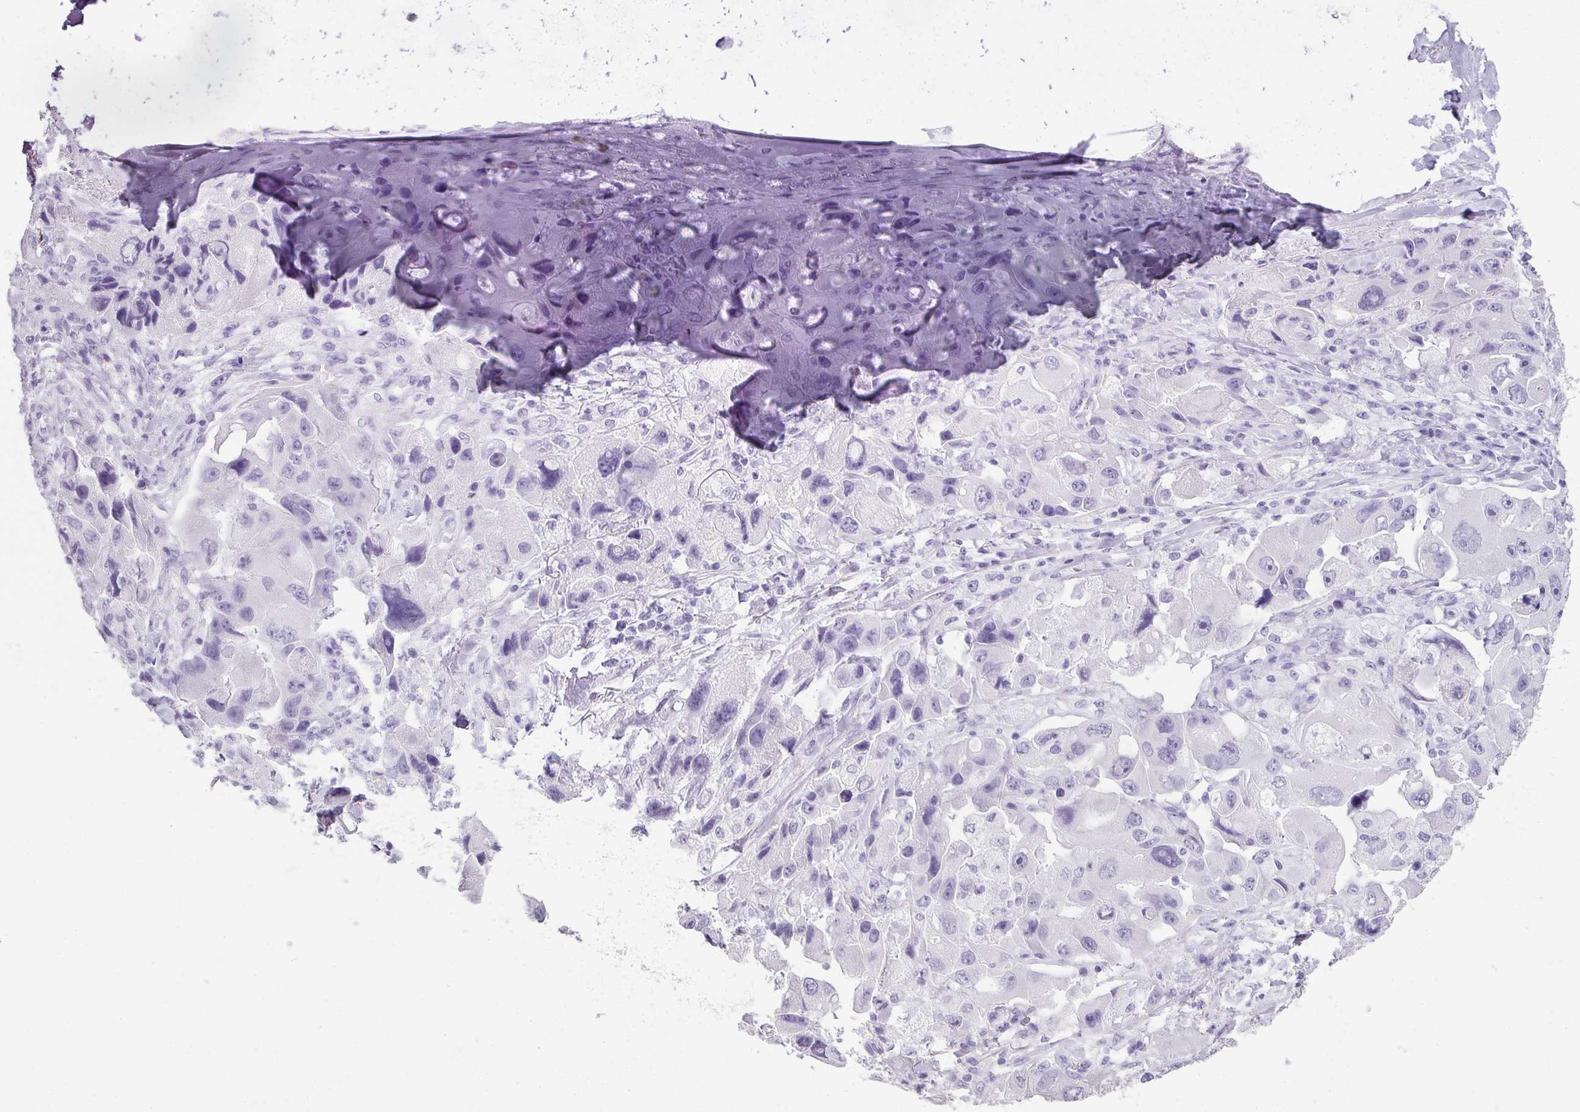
{"staining": {"intensity": "negative", "quantity": "none", "location": "none"}, "tissue": "lung cancer", "cell_type": "Tumor cells", "image_type": "cancer", "snomed": [{"axis": "morphology", "description": "Adenocarcinoma, NOS"}, {"axis": "topography", "description": "Lung"}], "caption": "Adenocarcinoma (lung) was stained to show a protein in brown. There is no significant staining in tumor cells.", "gene": "RBMY1F", "patient": {"sex": "female", "age": 54}}